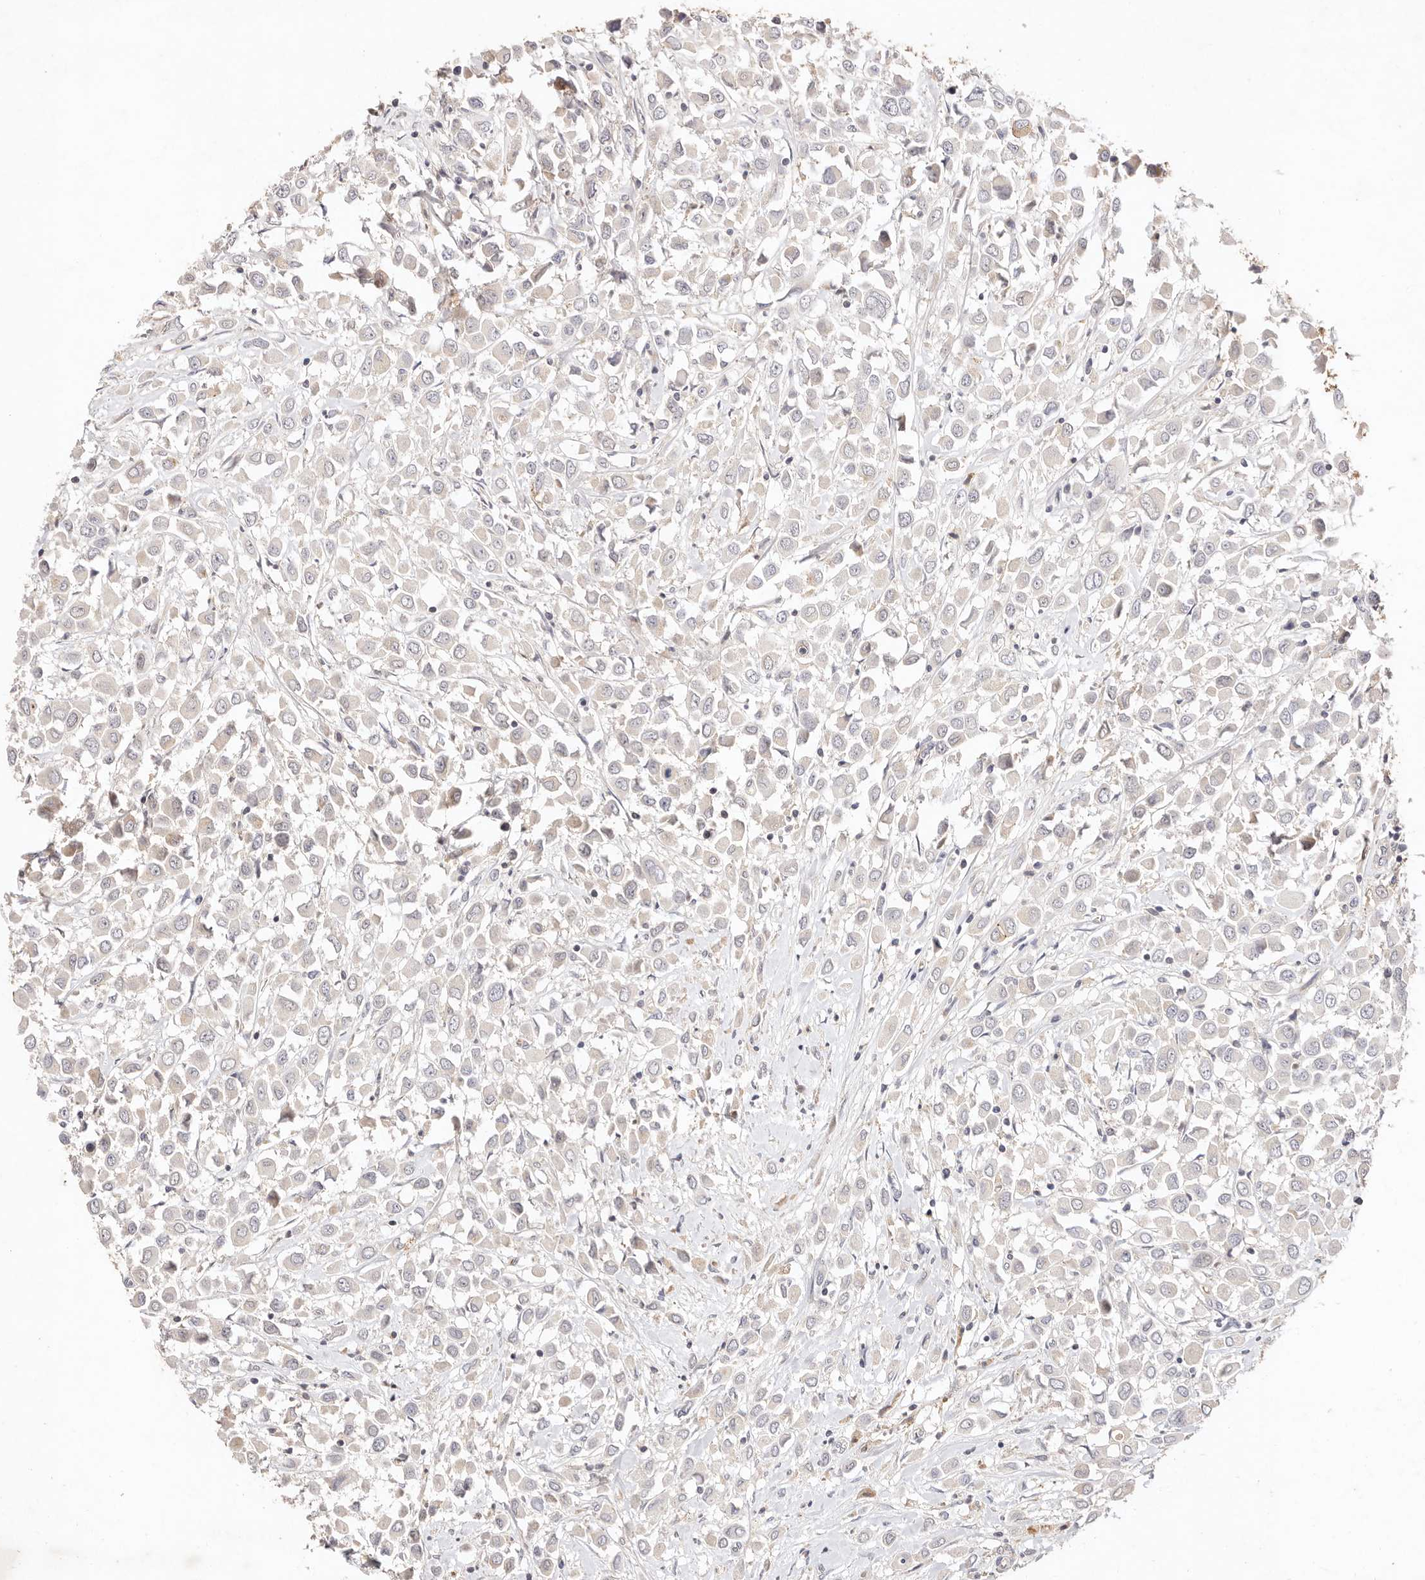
{"staining": {"intensity": "negative", "quantity": "none", "location": "none"}, "tissue": "breast cancer", "cell_type": "Tumor cells", "image_type": "cancer", "snomed": [{"axis": "morphology", "description": "Duct carcinoma"}, {"axis": "topography", "description": "Breast"}], "caption": "A micrograph of breast cancer stained for a protein exhibits no brown staining in tumor cells.", "gene": "CXADR", "patient": {"sex": "female", "age": 61}}